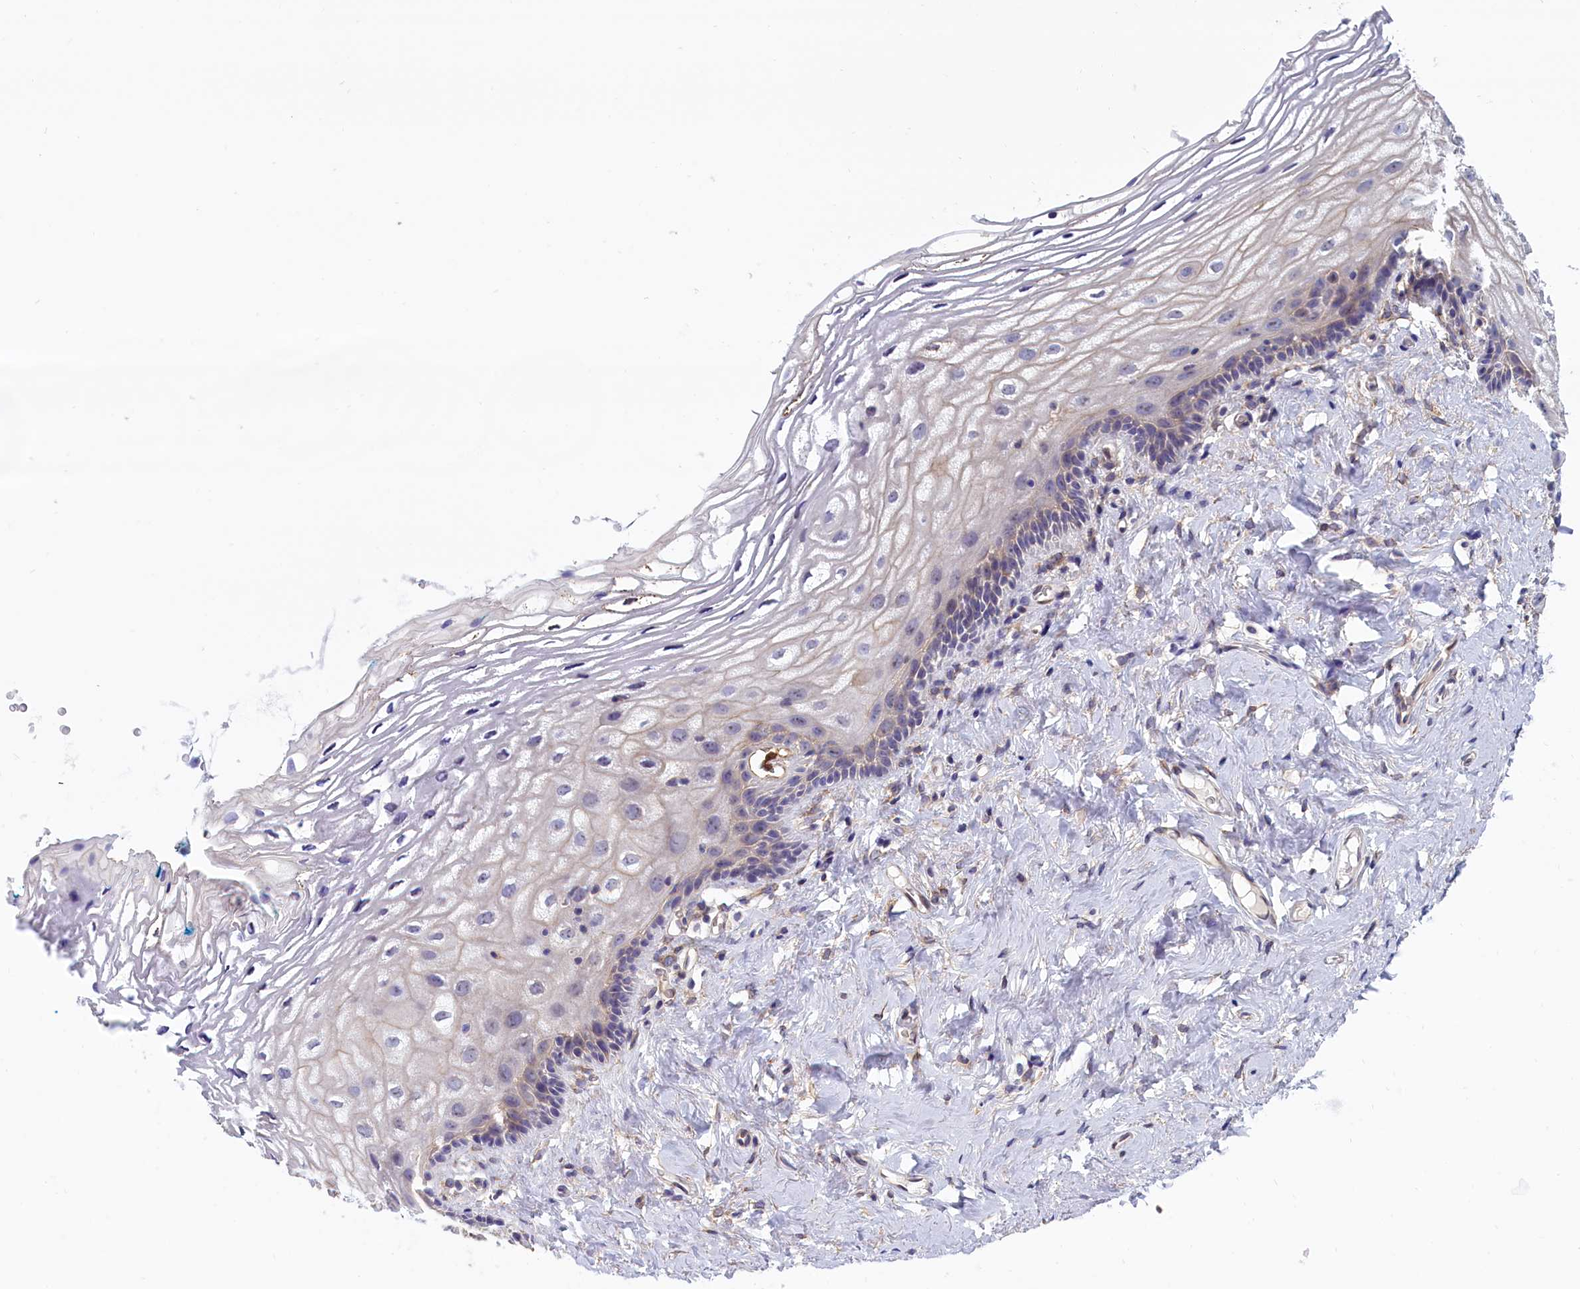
{"staining": {"intensity": "negative", "quantity": "none", "location": "none"}, "tissue": "vagina", "cell_type": "Squamous epithelial cells", "image_type": "normal", "snomed": [{"axis": "morphology", "description": "Normal tissue, NOS"}, {"axis": "morphology", "description": "Adenocarcinoma, NOS"}, {"axis": "topography", "description": "Rectum"}, {"axis": "topography", "description": "Vagina"}], "caption": "Immunohistochemistry (IHC) photomicrograph of benign vagina stained for a protein (brown), which shows no positivity in squamous epithelial cells.", "gene": "ABCC12", "patient": {"sex": "female", "age": 71}}